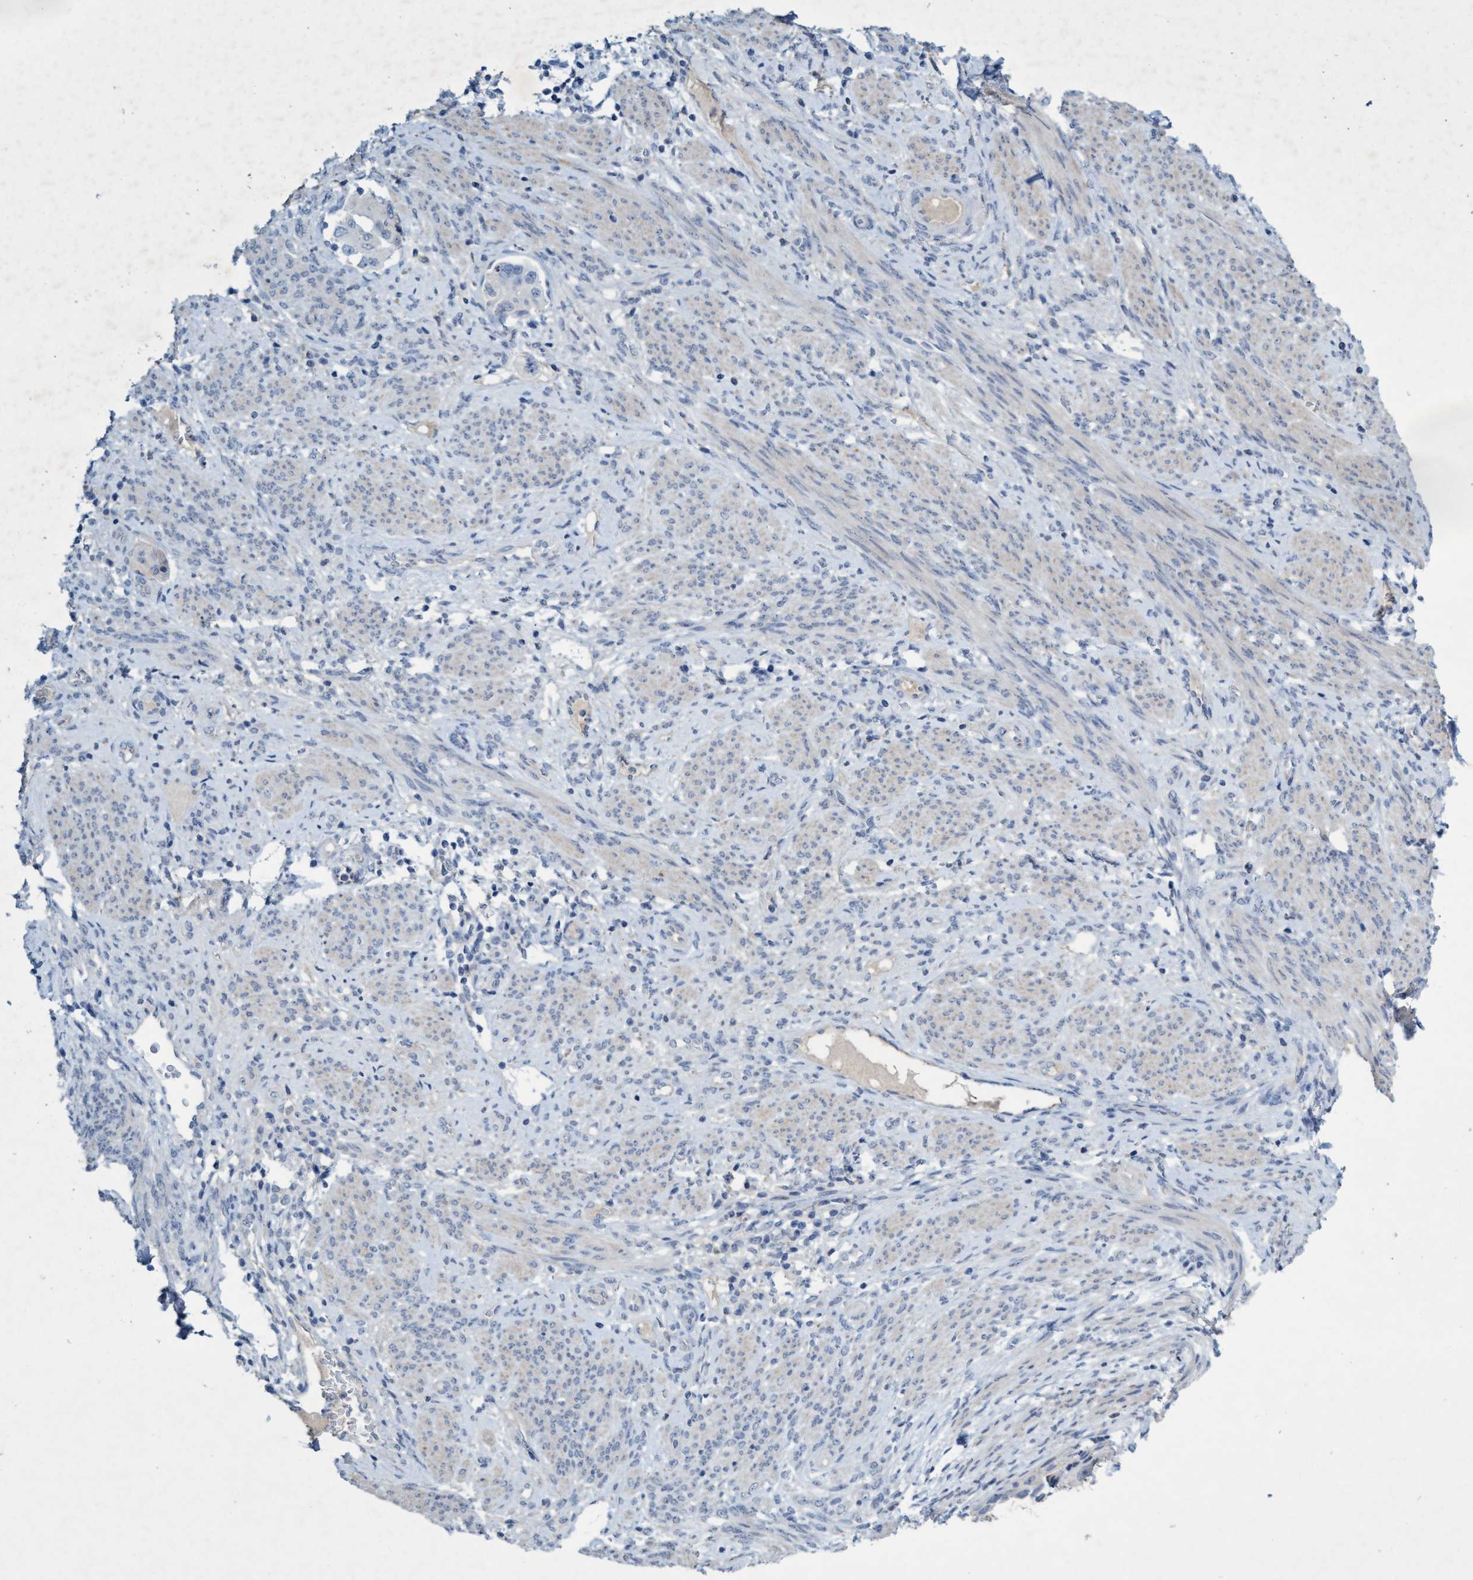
{"staining": {"intensity": "negative", "quantity": "none", "location": "none"}, "tissue": "endometrial cancer", "cell_type": "Tumor cells", "image_type": "cancer", "snomed": [{"axis": "morphology", "description": "Adenocarcinoma, NOS"}, {"axis": "topography", "description": "Endometrium"}], "caption": "Human endometrial cancer stained for a protein using immunohistochemistry exhibits no expression in tumor cells.", "gene": "RNF208", "patient": {"sex": "female", "age": 85}}